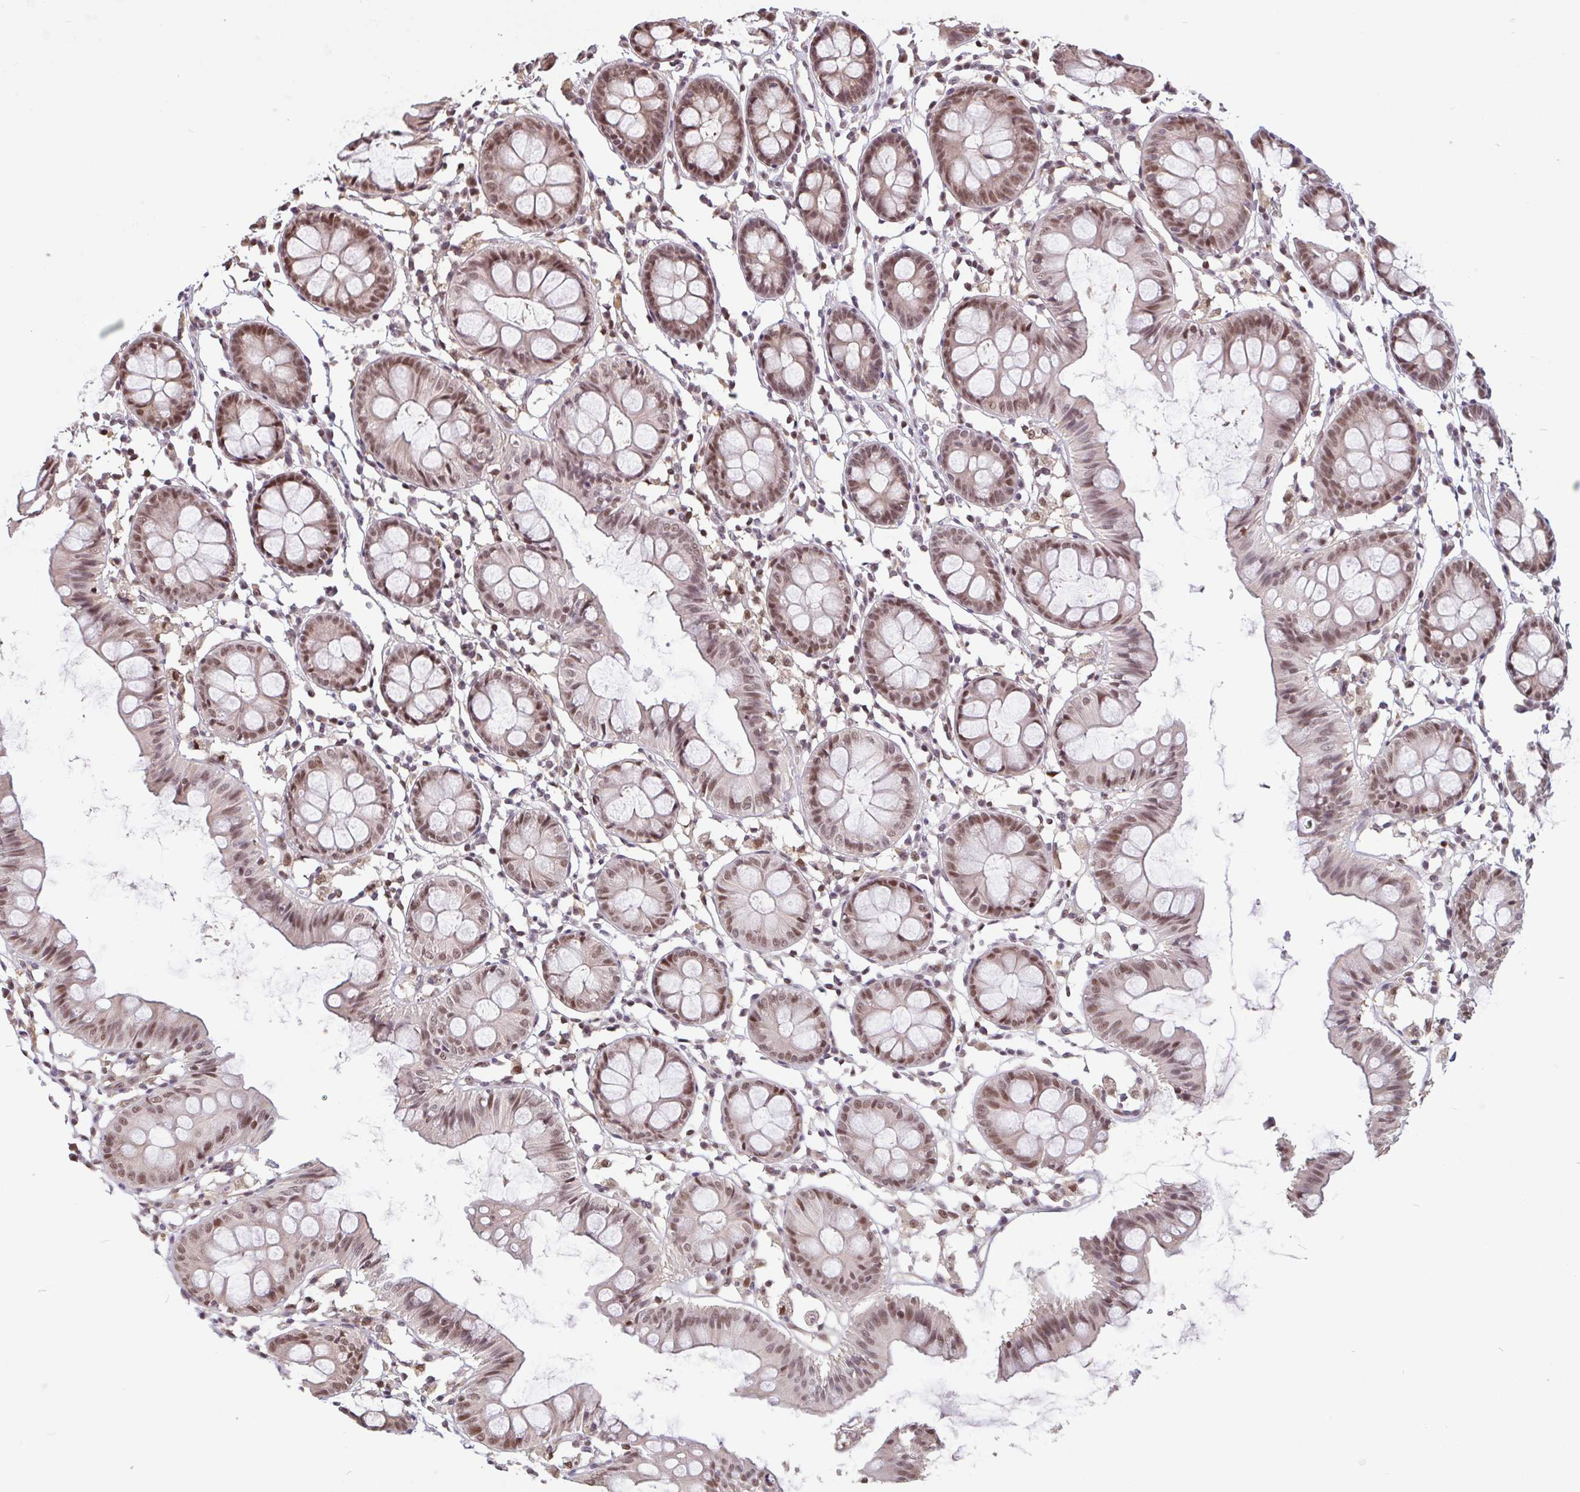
{"staining": {"intensity": "moderate", "quantity": ">75%", "location": "nuclear"}, "tissue": "colon", "cell_type": "Endothelial cells", "image_type": "normal", "snomed": [{"axis": "morphology", "description": "Normal tissue, NOS"}, {"axis": "topography", "description": "Colon"}], "caption": "Protein expression analysis of benign human colon reveals moderate nuclear positivity in about >75% of endothelial cells.", "gene": "DR1", "patient": {"sex": "female", "age": 84}}